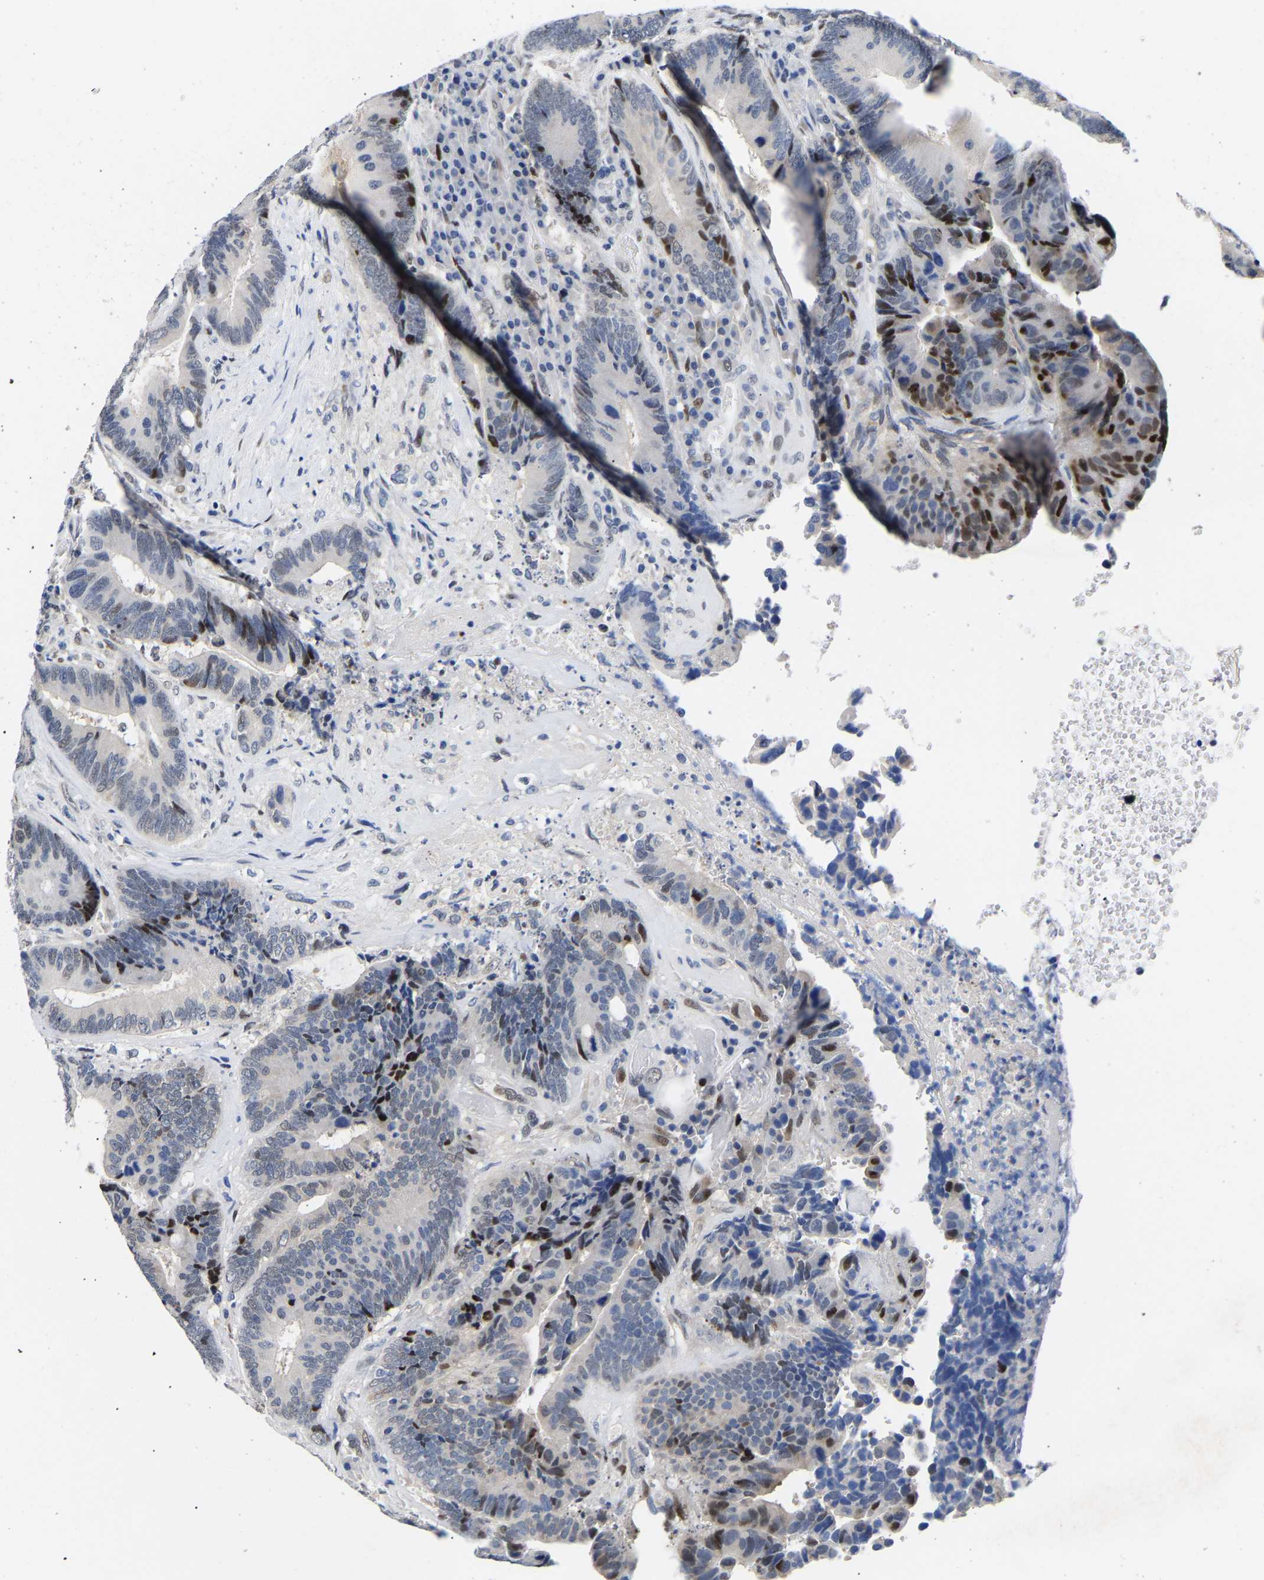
{"staining": {"intensity": "strong", "quantity": "<25%", "location": "nuclear"}, "tissue": "colorectal cancer", "cell_type": "Tumor cells", "image_type": "cancer", "snomed": [{"axis": "morphology", "description": "Adenocarcinoma, NOS"}, {"axis": "topography", "description": "Rectum"}], "caption": "Tumor cells show strong nuclear expression in about <25% of cells in colorectal cancer (adenocarcinoma). (Brightfield microscopy of DAB IHC at high magnification).", "gene": "PTRHD1", "patient": {"sex": "female", "age": 89}}